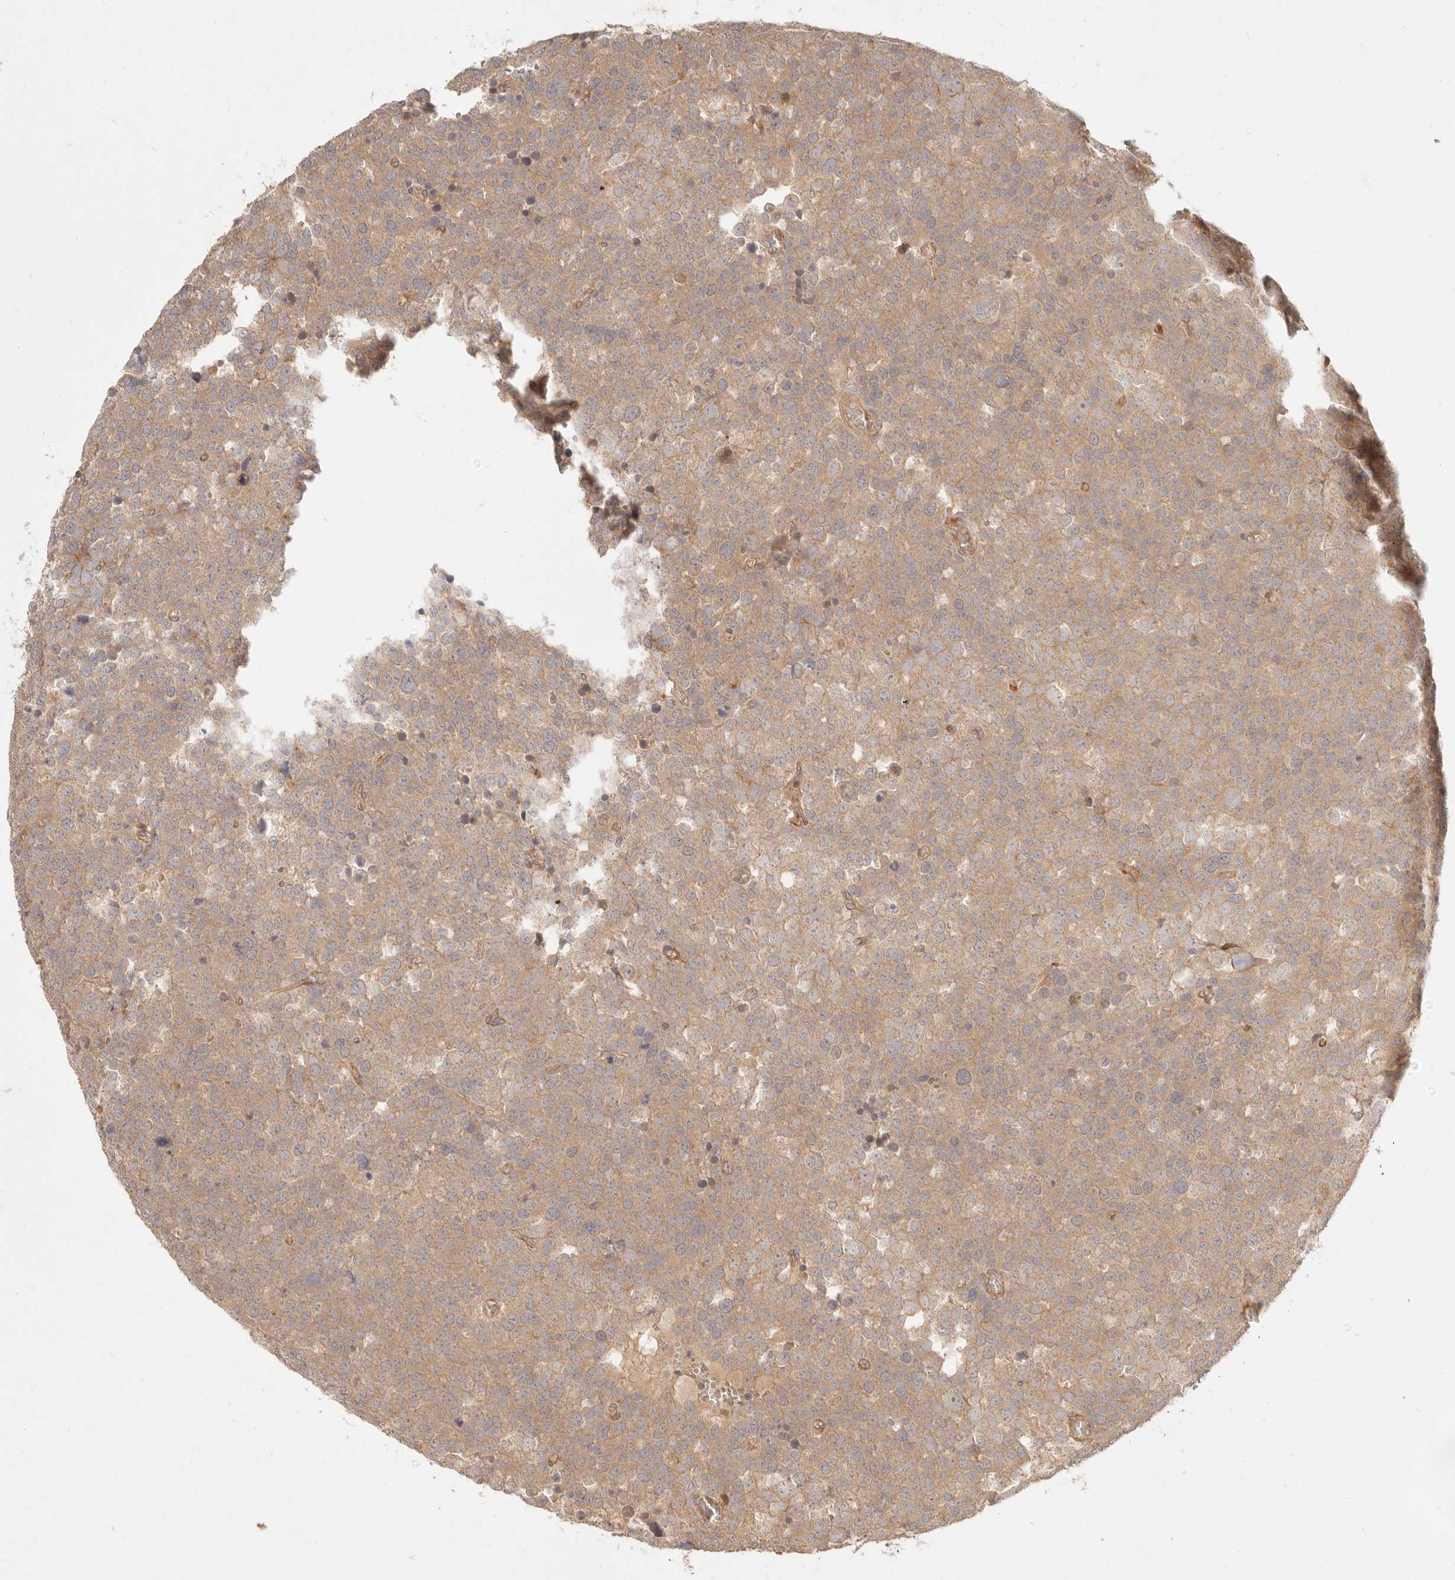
{"staining": {"intensity": "moderate", "quantity": ">75%", "location": "cytoplasmic/membranous"}, "tissue": "testis cancer", "cell_type": "Tumor cells", "image_type": "cancer", "snomed": [{"axis": "morphology", "description": "Seminoma, NOS"}, {"axis": "topography", "description": "Testis"}], "caption": "Immunohistochemical staining of human seminoma (testis) shows moderate cytoplasmic/membranous protein positivity in approximately >75% of tumor cells.", "gene": "PPP1R3B", "patient": {"sex": "male", "age": 71}}